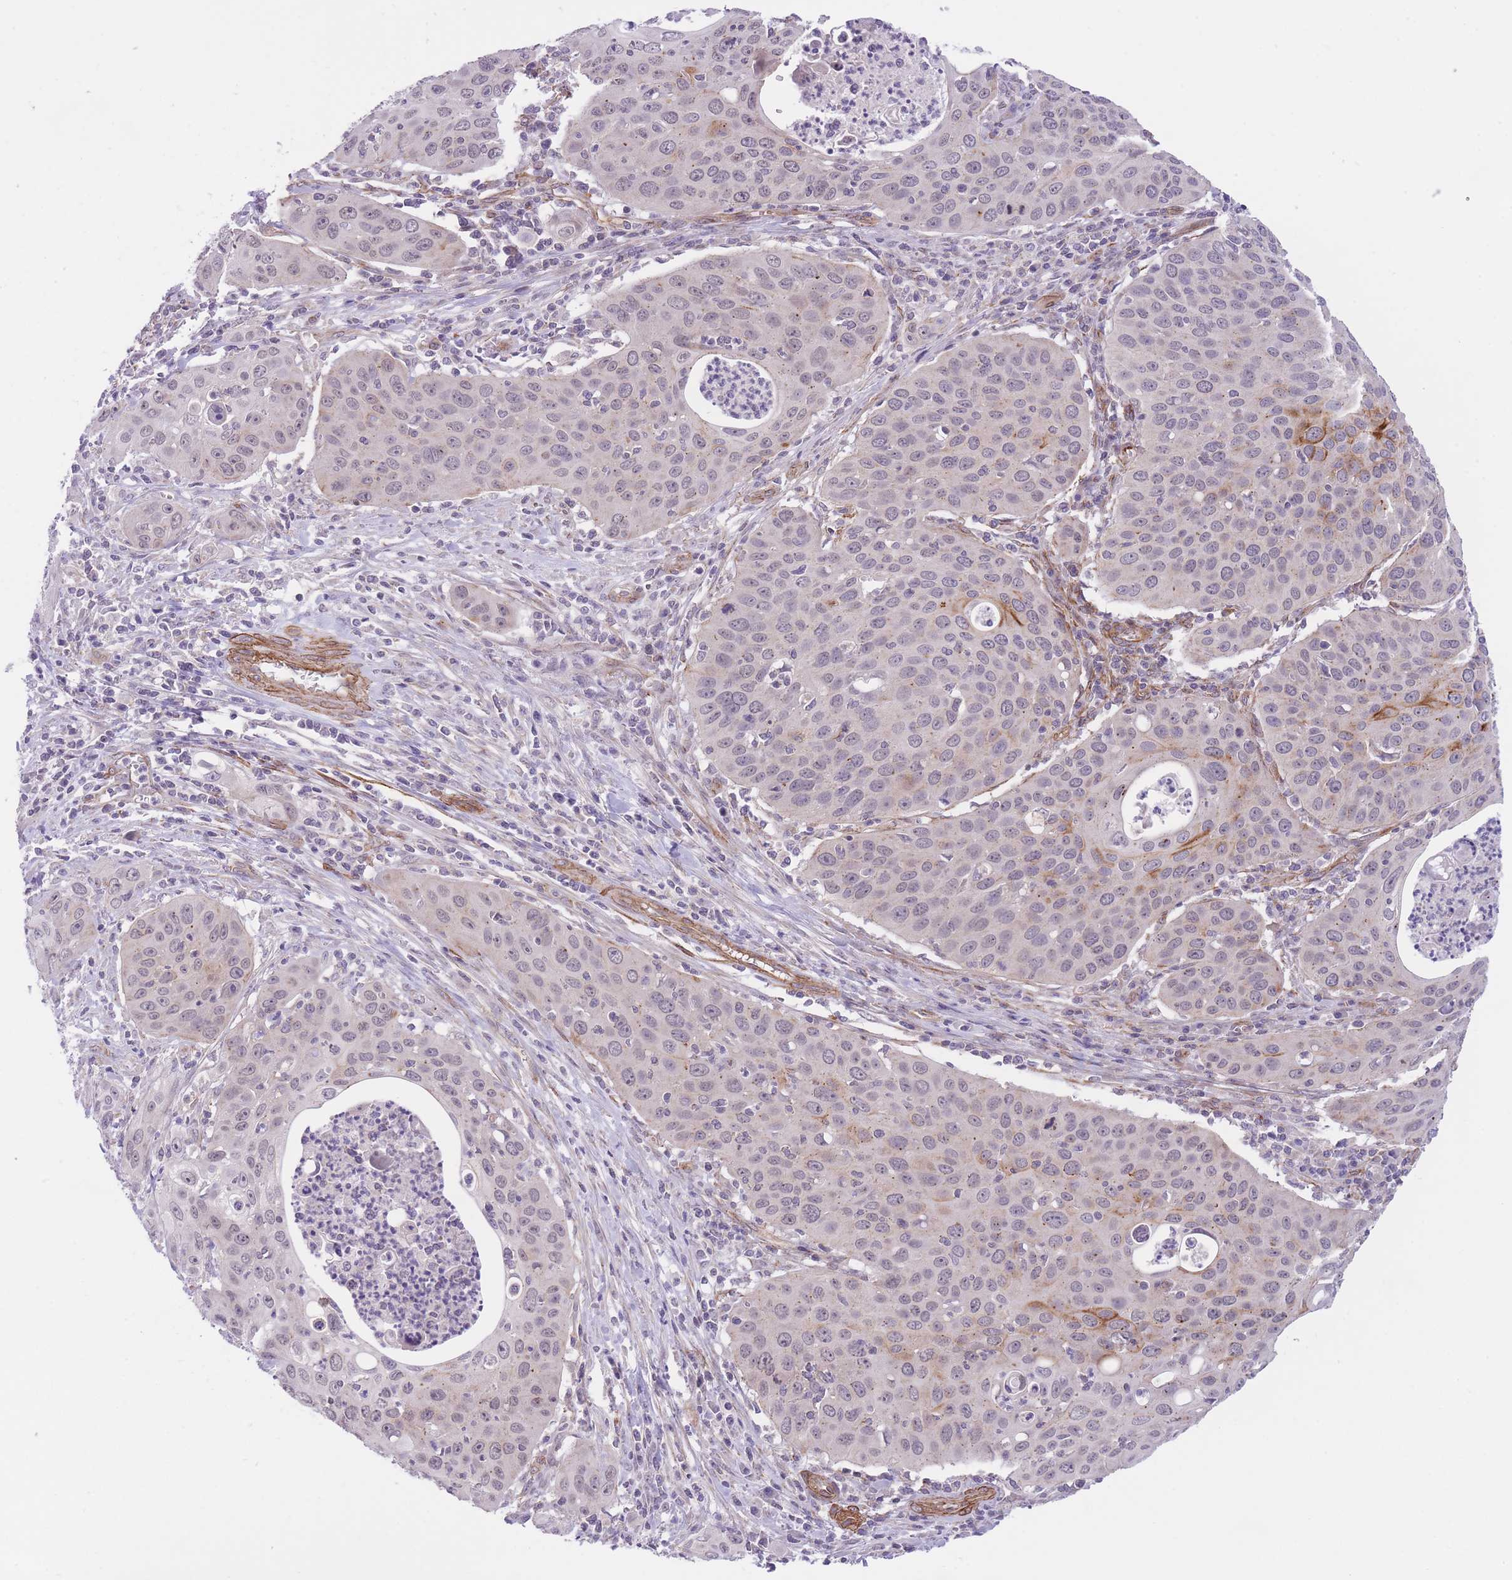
{"staining": {"intensity": "moderate", "quantity": "<25%", "location": "cytoplasmic/membranous"}, "tissue": "cervical cancer", "cell_type": "Tumor cells", "image_type": "cancer", "snomed": [{"axis": "morphology", "description": "Squamous cell carcinoma, NOS"}, {"axis": "topography", "description": "Cervix"}], "caption": "Human squamous cell carcinoma (cervical) stained for a protein (brown) shows moderate cytoplasmic/membranous positive expression in approximately <25% of tumor cells.", "gene": "QTRT1", "patient": {"sex": "female", "age": 36}}